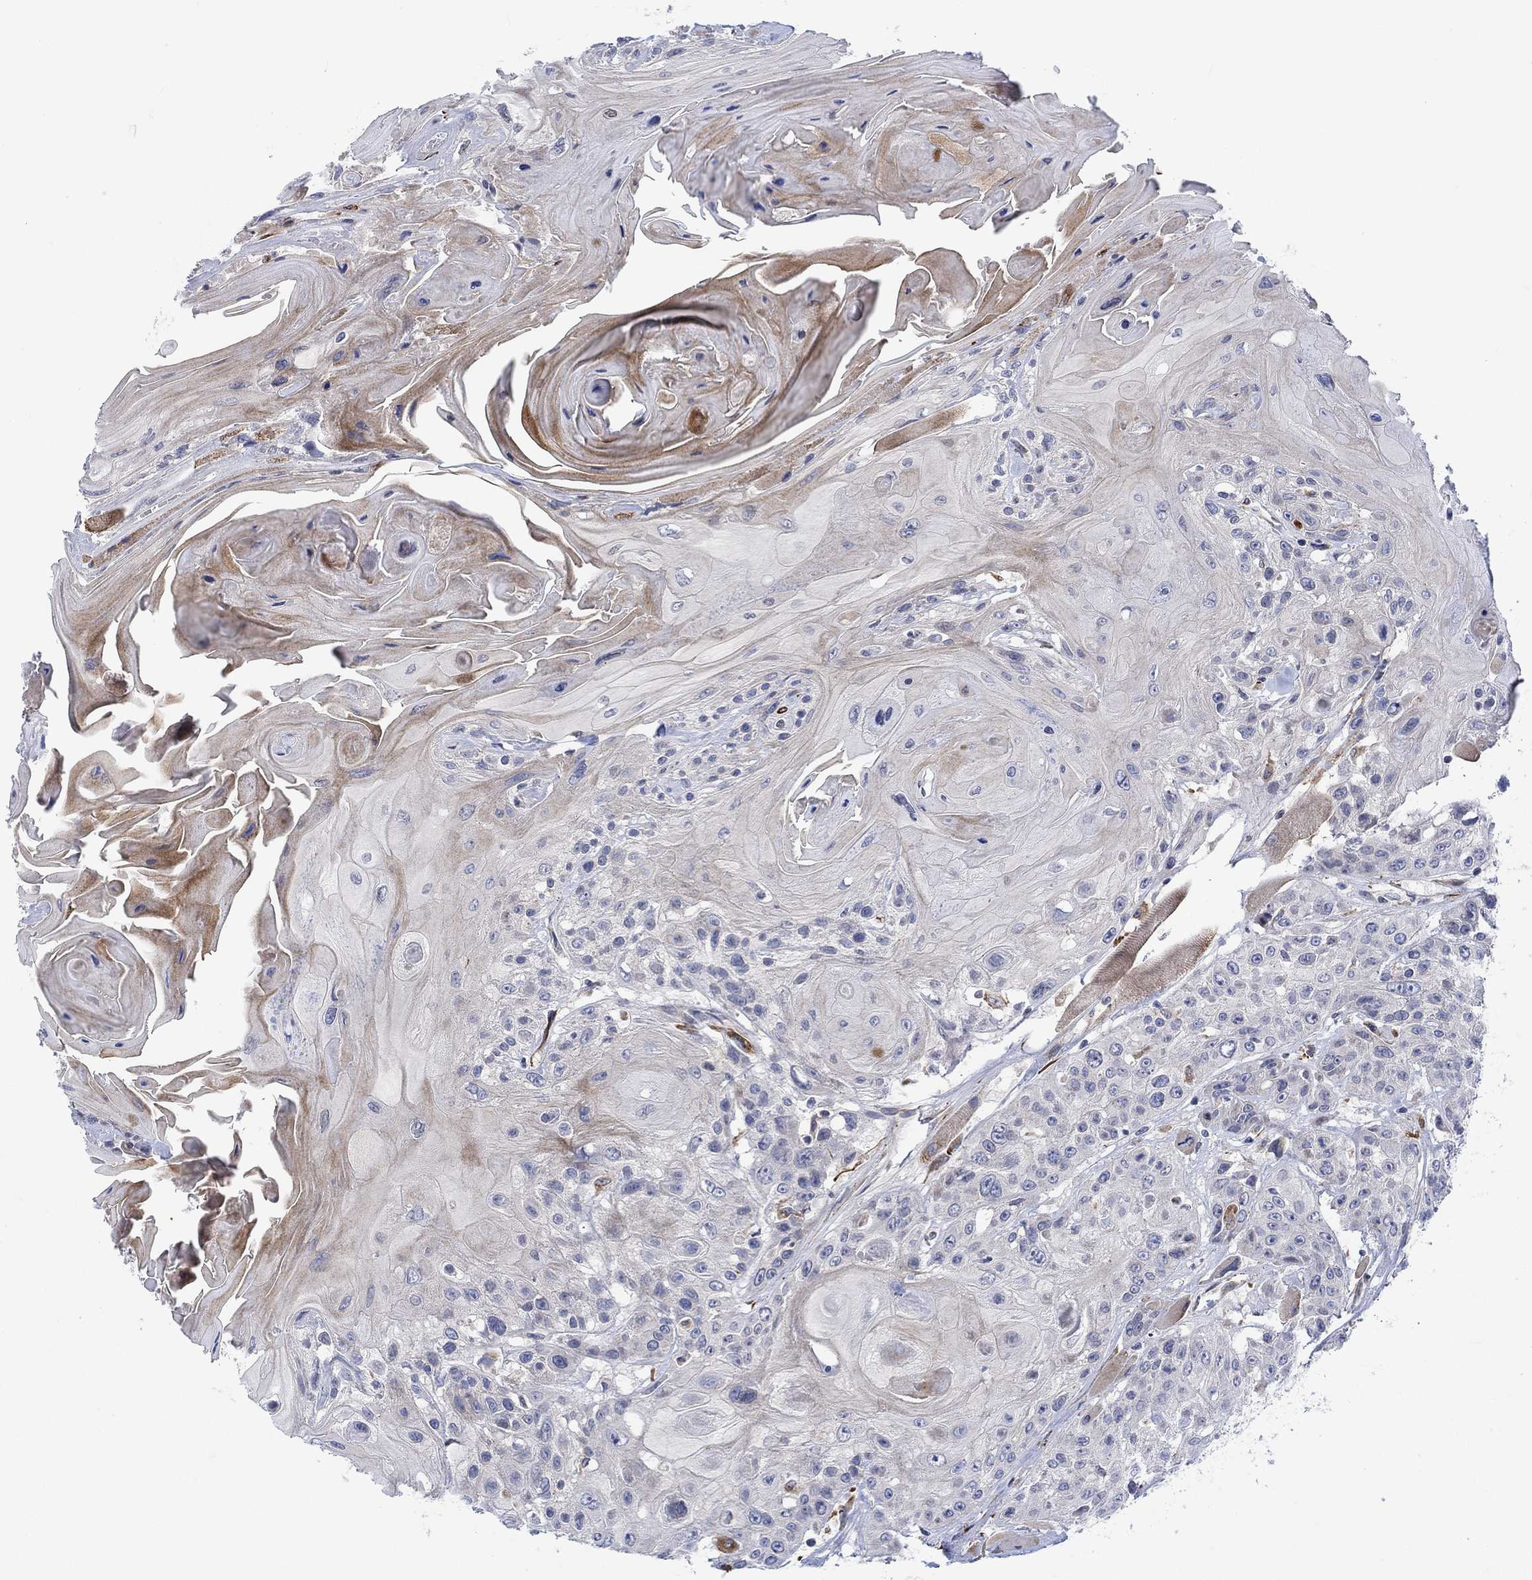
{"staining": {"intensity": "negative", "quantity": "none", "location": "none"}, "tissue": "head and neck cancer", "cell_type": "Tumor cells", "image_type": "cancer", "snomed": [{"axis": "morphology", "description": "Squamous cell carcinoma, NOS"}, {"axis": "topography", "description": "Head-Neck"}], "caption": "An immunohistochemistry (IHC) histopathology image of head and neck cancer (squamous cell carcinoma) is shown. There is no staining in tumor cells of head and neck cancer (squamous cell carcinoma).", "gene": "CAMK1D", "patient": {"sex": "female", "age": 59}}